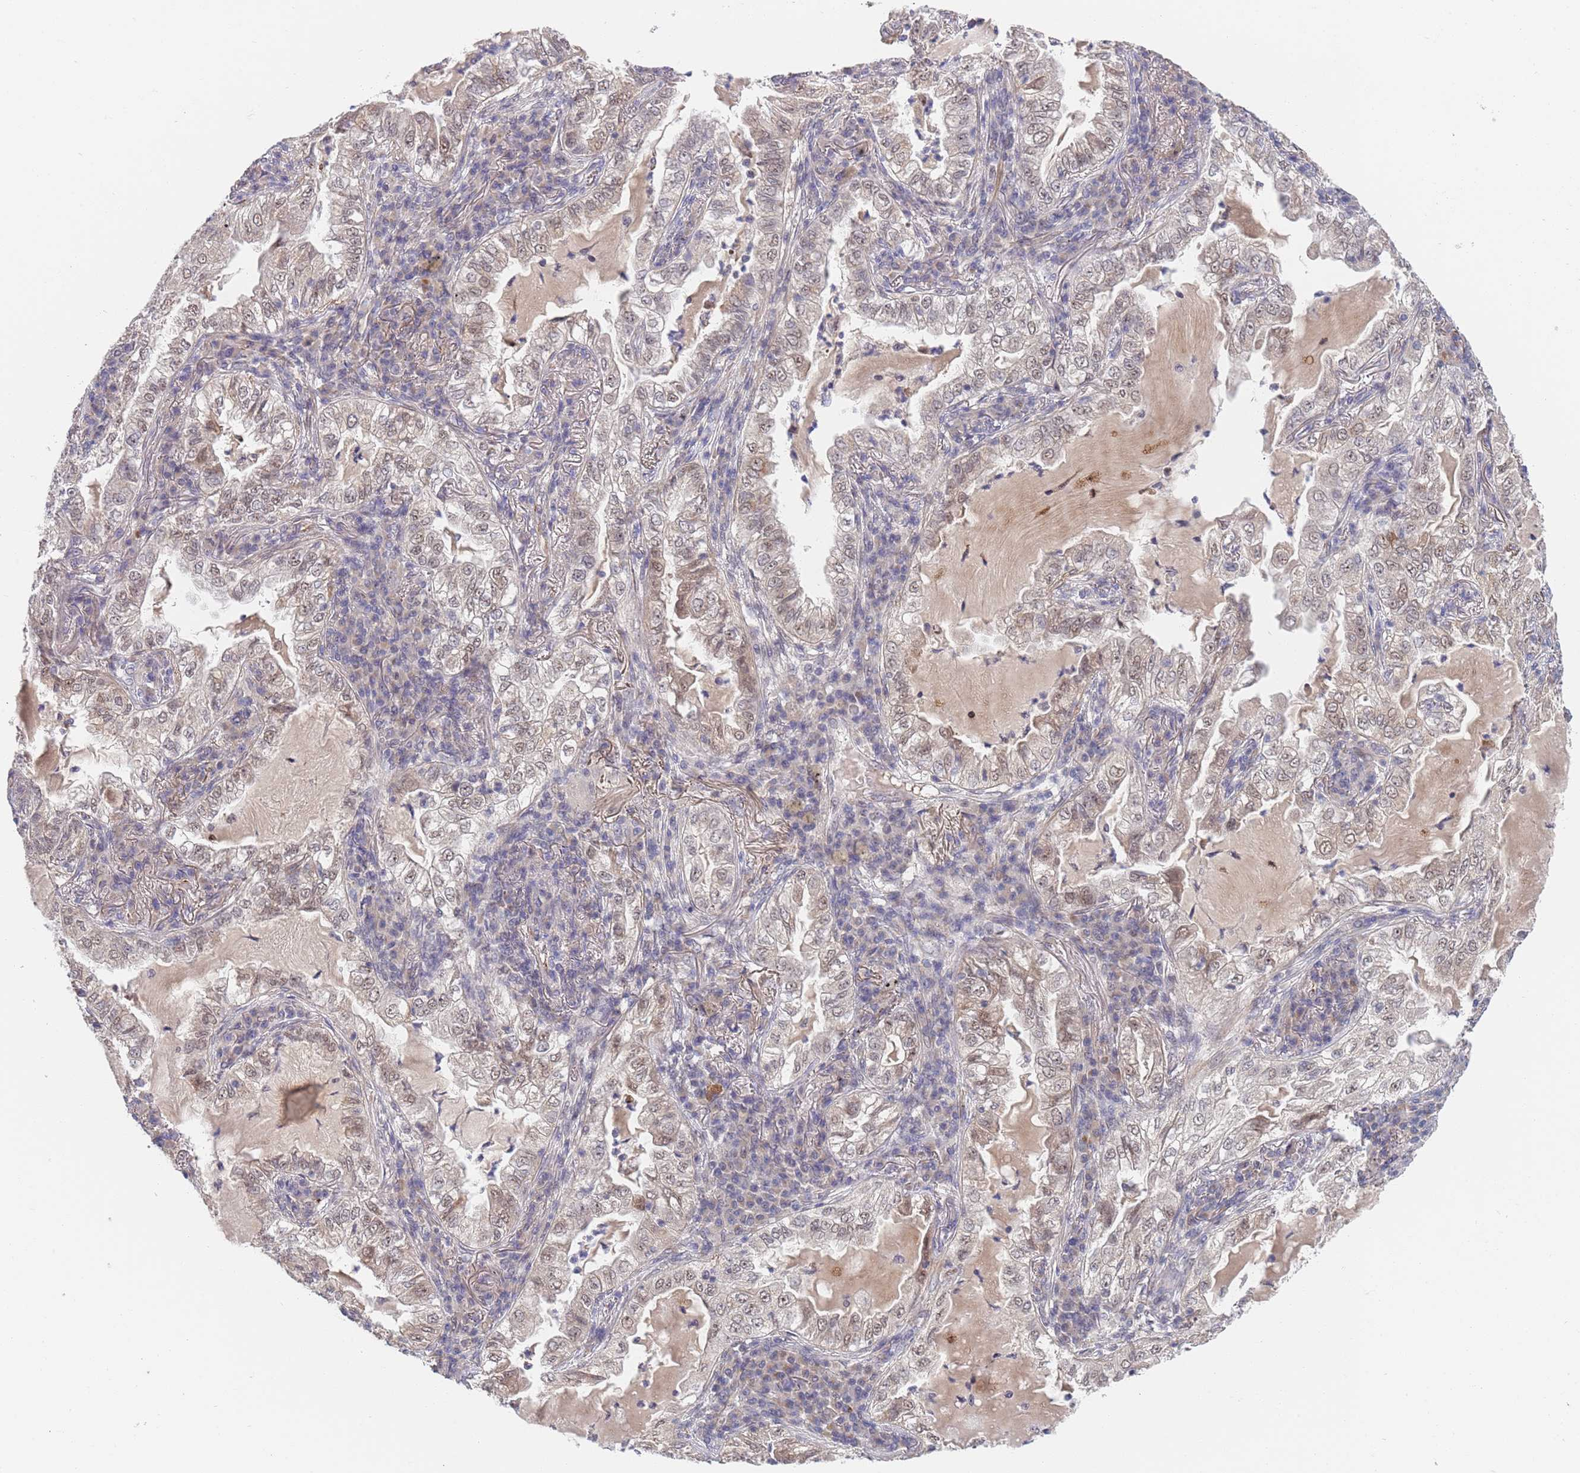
{"staining": {"intensity": "weak", "quantity": "25%-75%", "location": "nuclear"}, "tissue": "lung cancer", "cell_type": "Tumor cells", "image_type": "cancer", "snomed": [{"axis": "morphology", "description": "Adenocarcinoma, NOS"}, {"axis": "topography", "description": "Lung"}], "caption": "IHC image of neoplastic tissue: human lung cancer stained using IHC demonstrates low levels of weak protein expression localized specifically in the nuclear of tumor cells, appearing as a nuclear brown color.", "gene": "B4GALT4", "patient": {"sex": "female", "age": 73}}